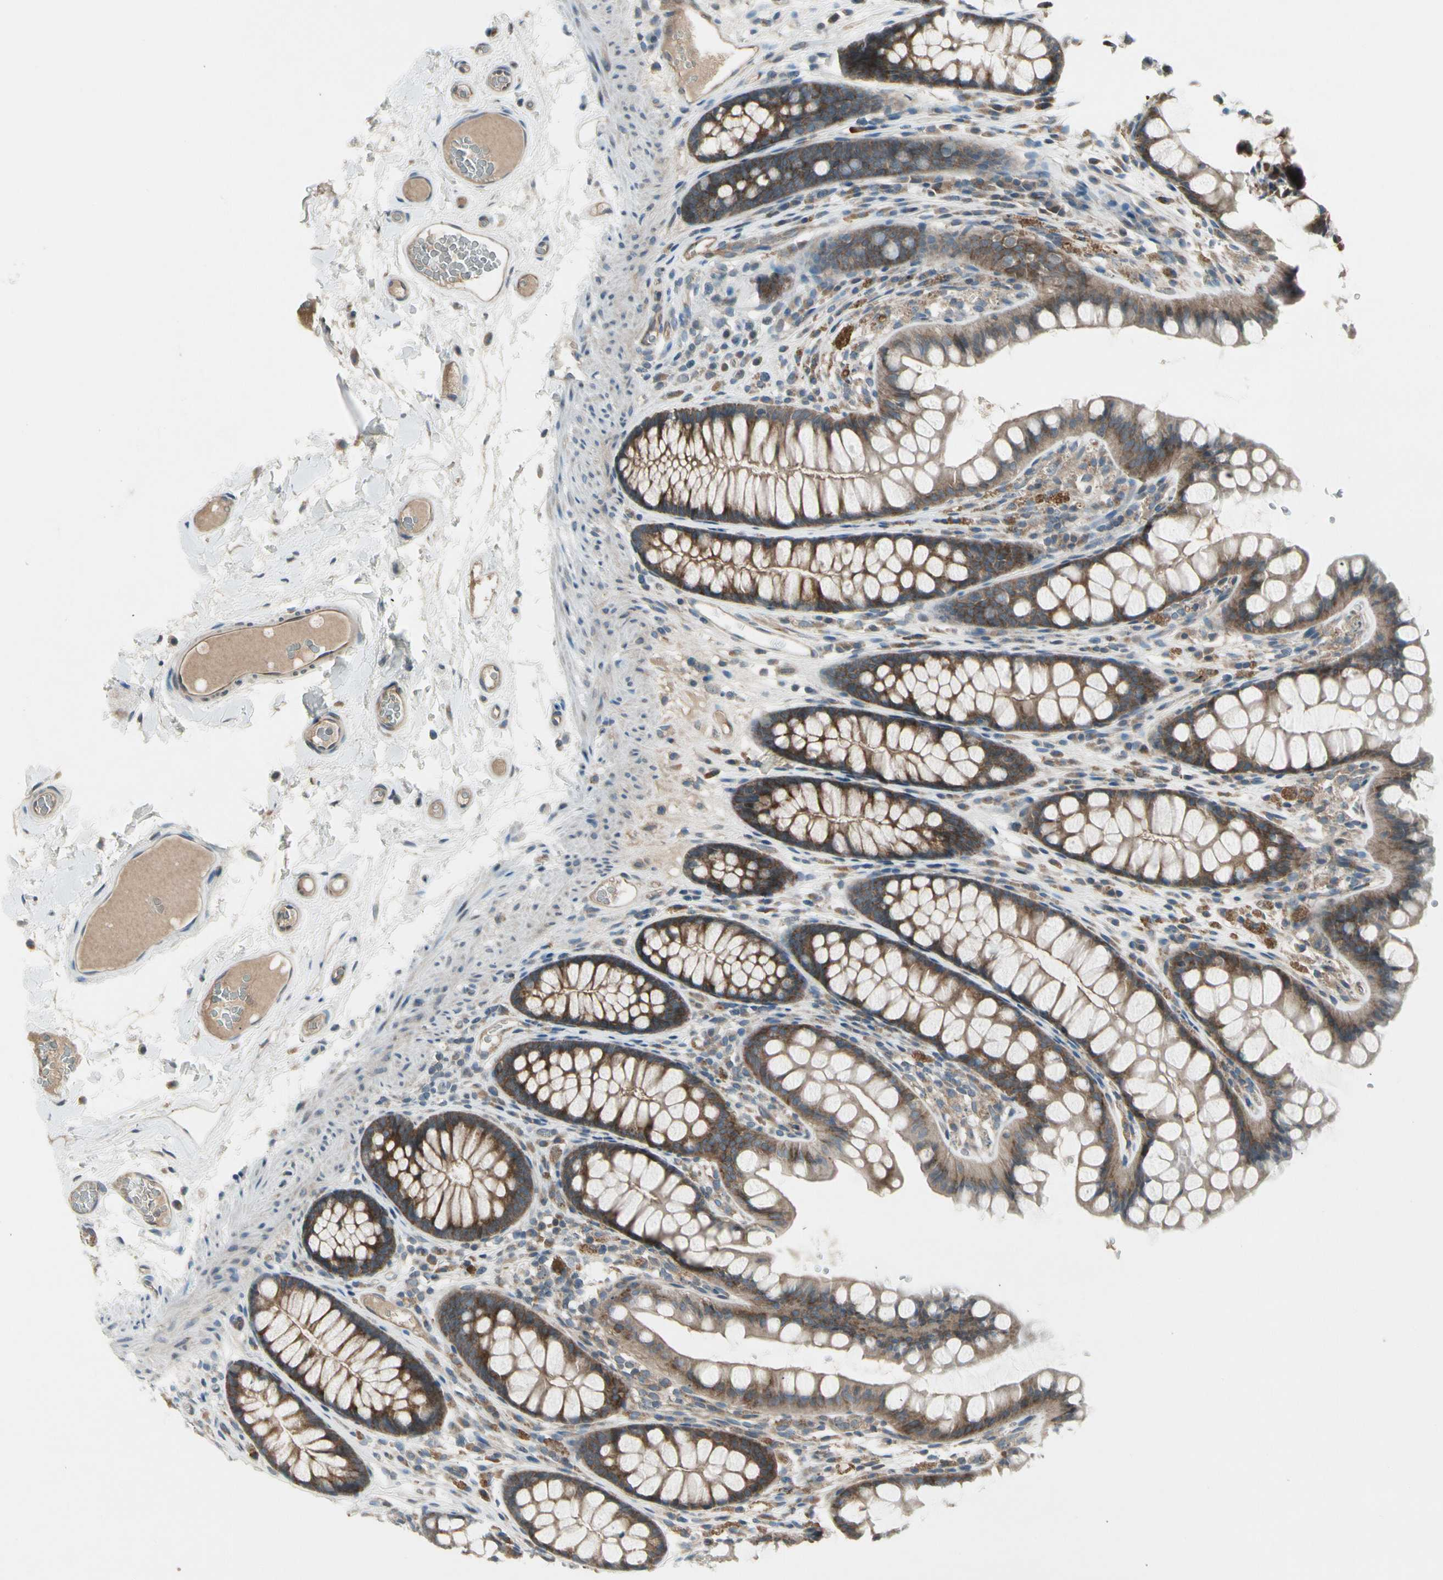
{"staining": {"intensity": "weak", "quantity": ">75%", "location": "cytoplasmic/membranous"}, "tissue": "colon", "cell_type": "Endothelial cells", "image_type": "normal", "snomed": [{"axis": "morphology", "description": "Normal tissue, NOS"}, {"axis": "topography", "description": "Colon"}], "caption": "This is a histology image of immunohistochemistry (IHC) staining of benign colon, which shows weak staining in the cytoplasmic/membranous of endothelial cells.", "gene": "PANK2", "patient": {"sex": "female", "age": 55}}